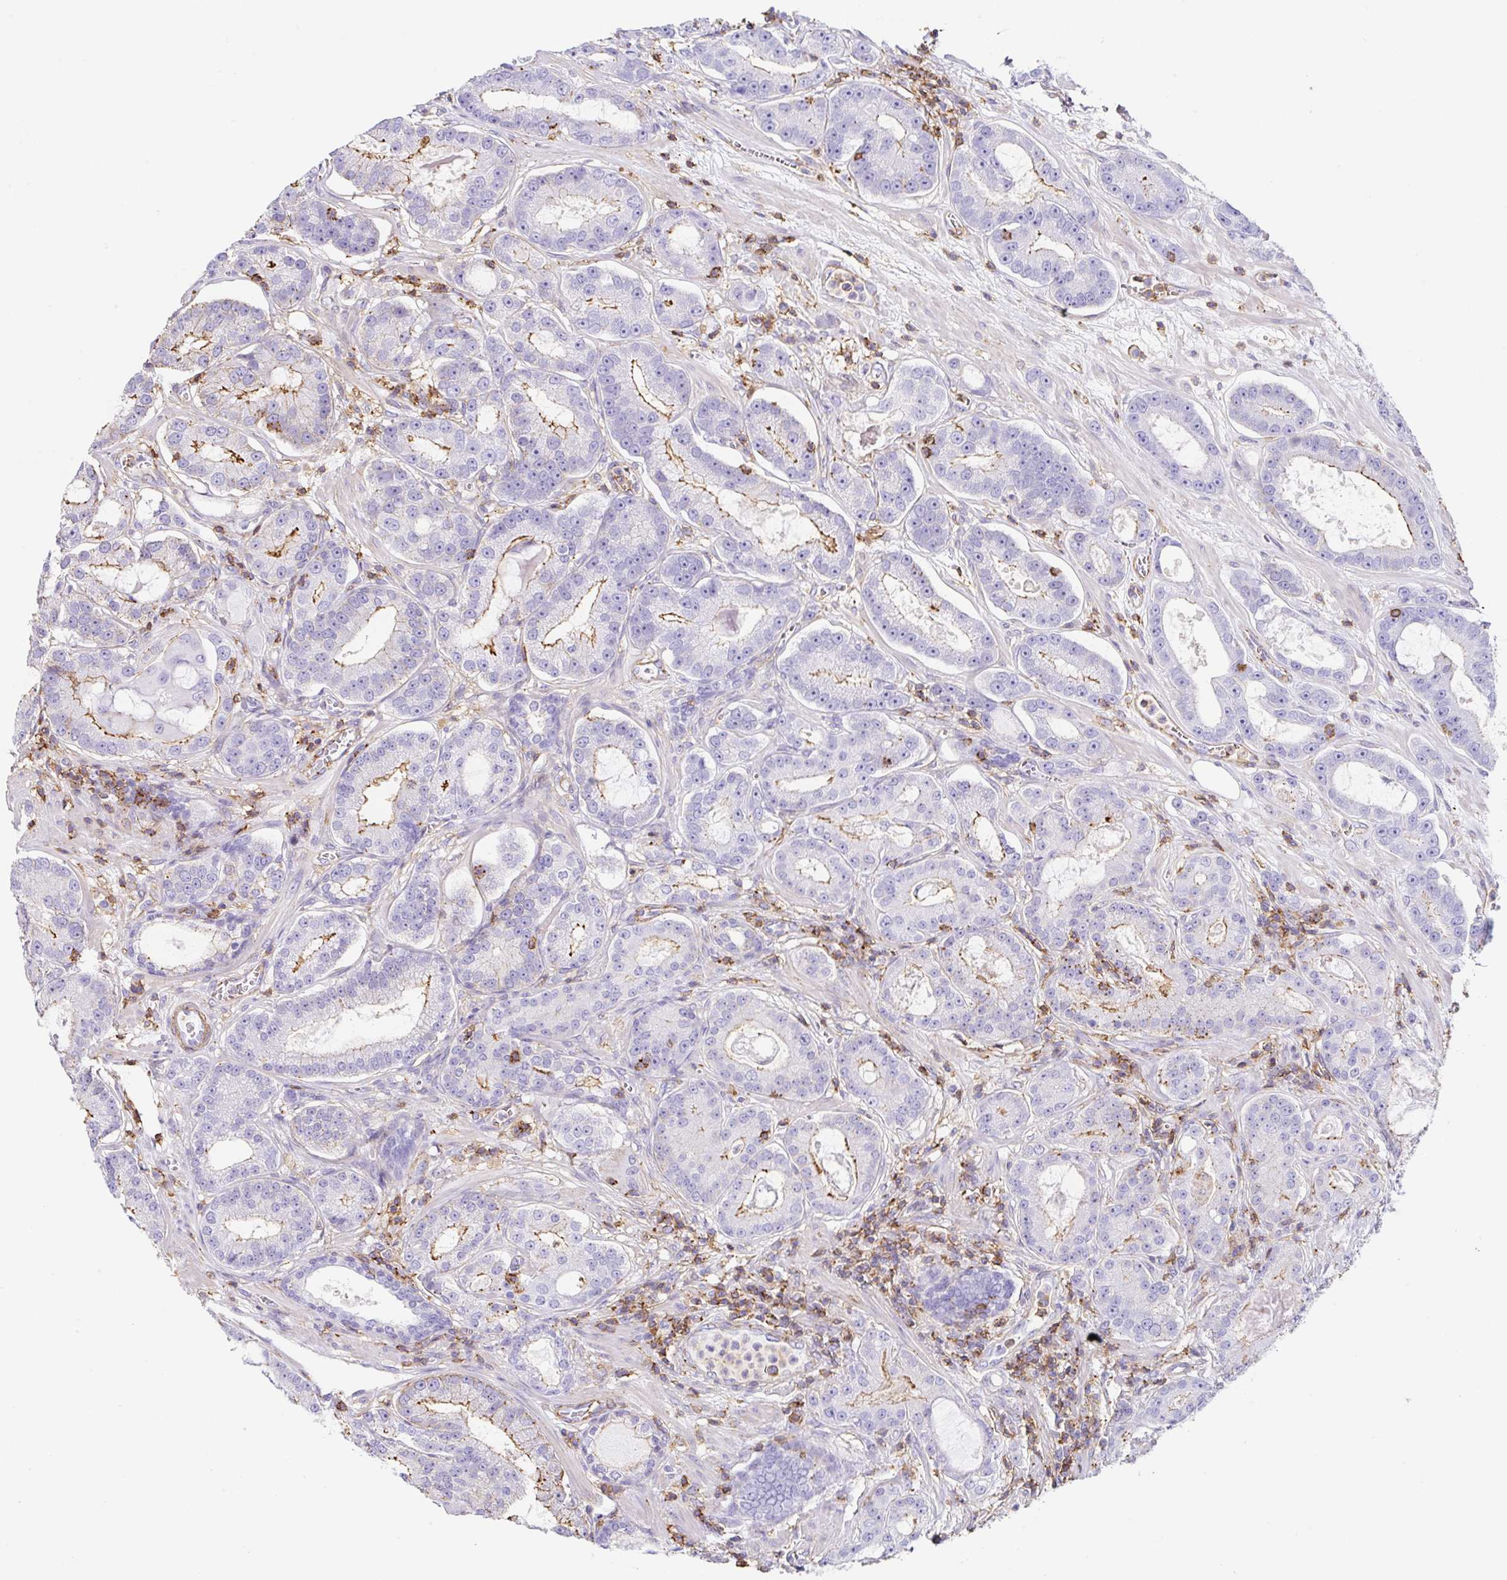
{"staining": {"intensity": "moderate", "quantity": "<25%", "location": "cytoplasmic/membranous"}, "tissue": "prostate cancer", "cell_type": "Tumor cells", "image_type": "cancer", "snomed": [{"axis": "morphology", "description": "Adenocarcinoma, High grade"}, {"axis": "topography", "description": "Prostate"}], "caption": "Prostate high-grade adenocarcinoma tissue exhibits moderate cytoplasmic/membranous staining in about <25% of tumor cells", "gene": "MTTP", "patient": {"sex": "male", "age": 65}}